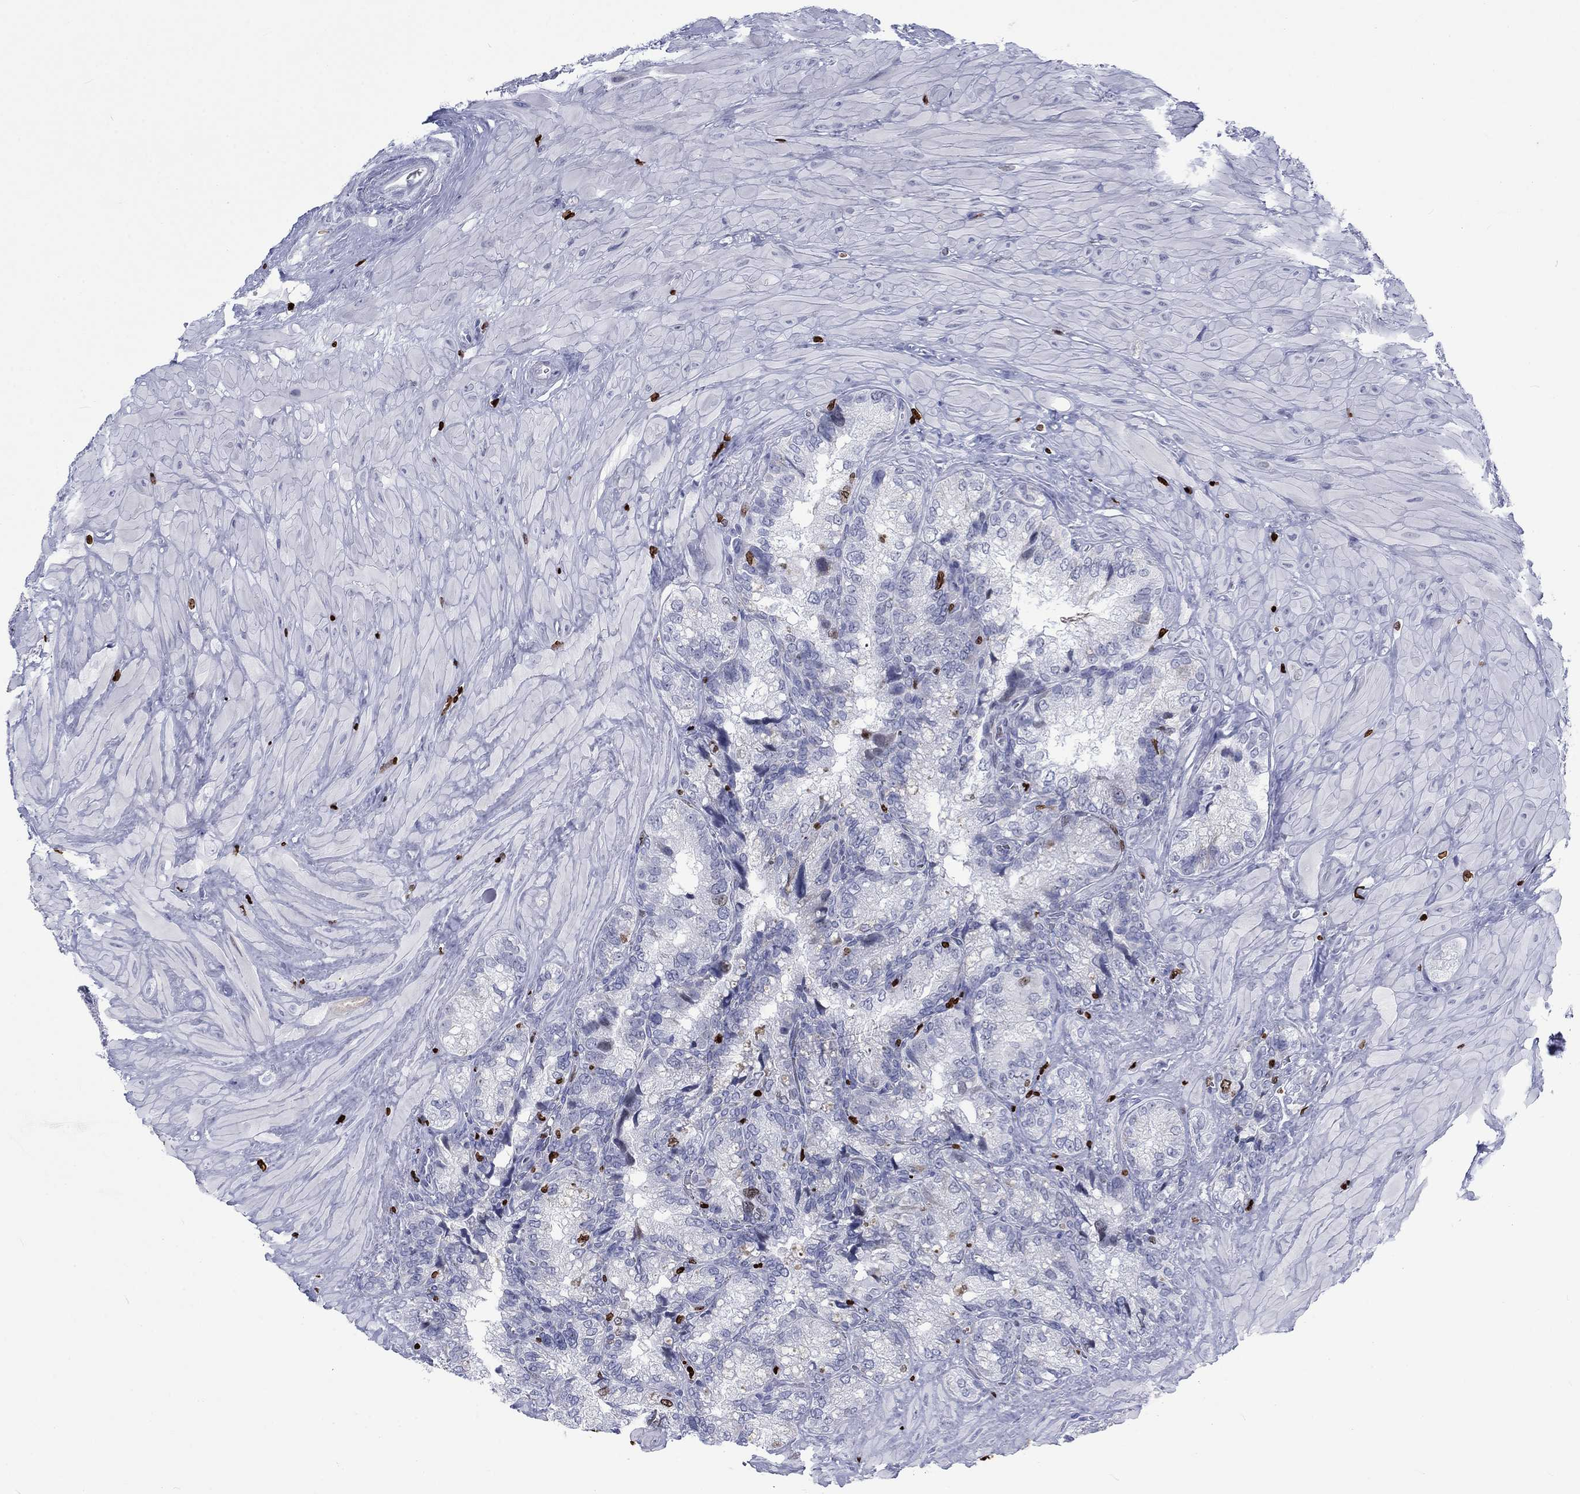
{"staining": {"intensity": "strong", "quantity": "<25%", "location": "nuclear"}, "tissue": "prostate cancer", "cell_type": "Tumor cells", "image_type": "cancer", "snomed": [{"axis": "morphology", "description": "Adenocarcinoma, NOS"}, {"axis": "topography", "description": "Prostate and seminal vesicle, NOS"}], "caption": "Strong nuclear protein positivity is appreciated in about <25% of tumor cells in adenocarcinoma (prostate).", "gene": "H1-5", "patient": {"sex": "male", "age": 62}}